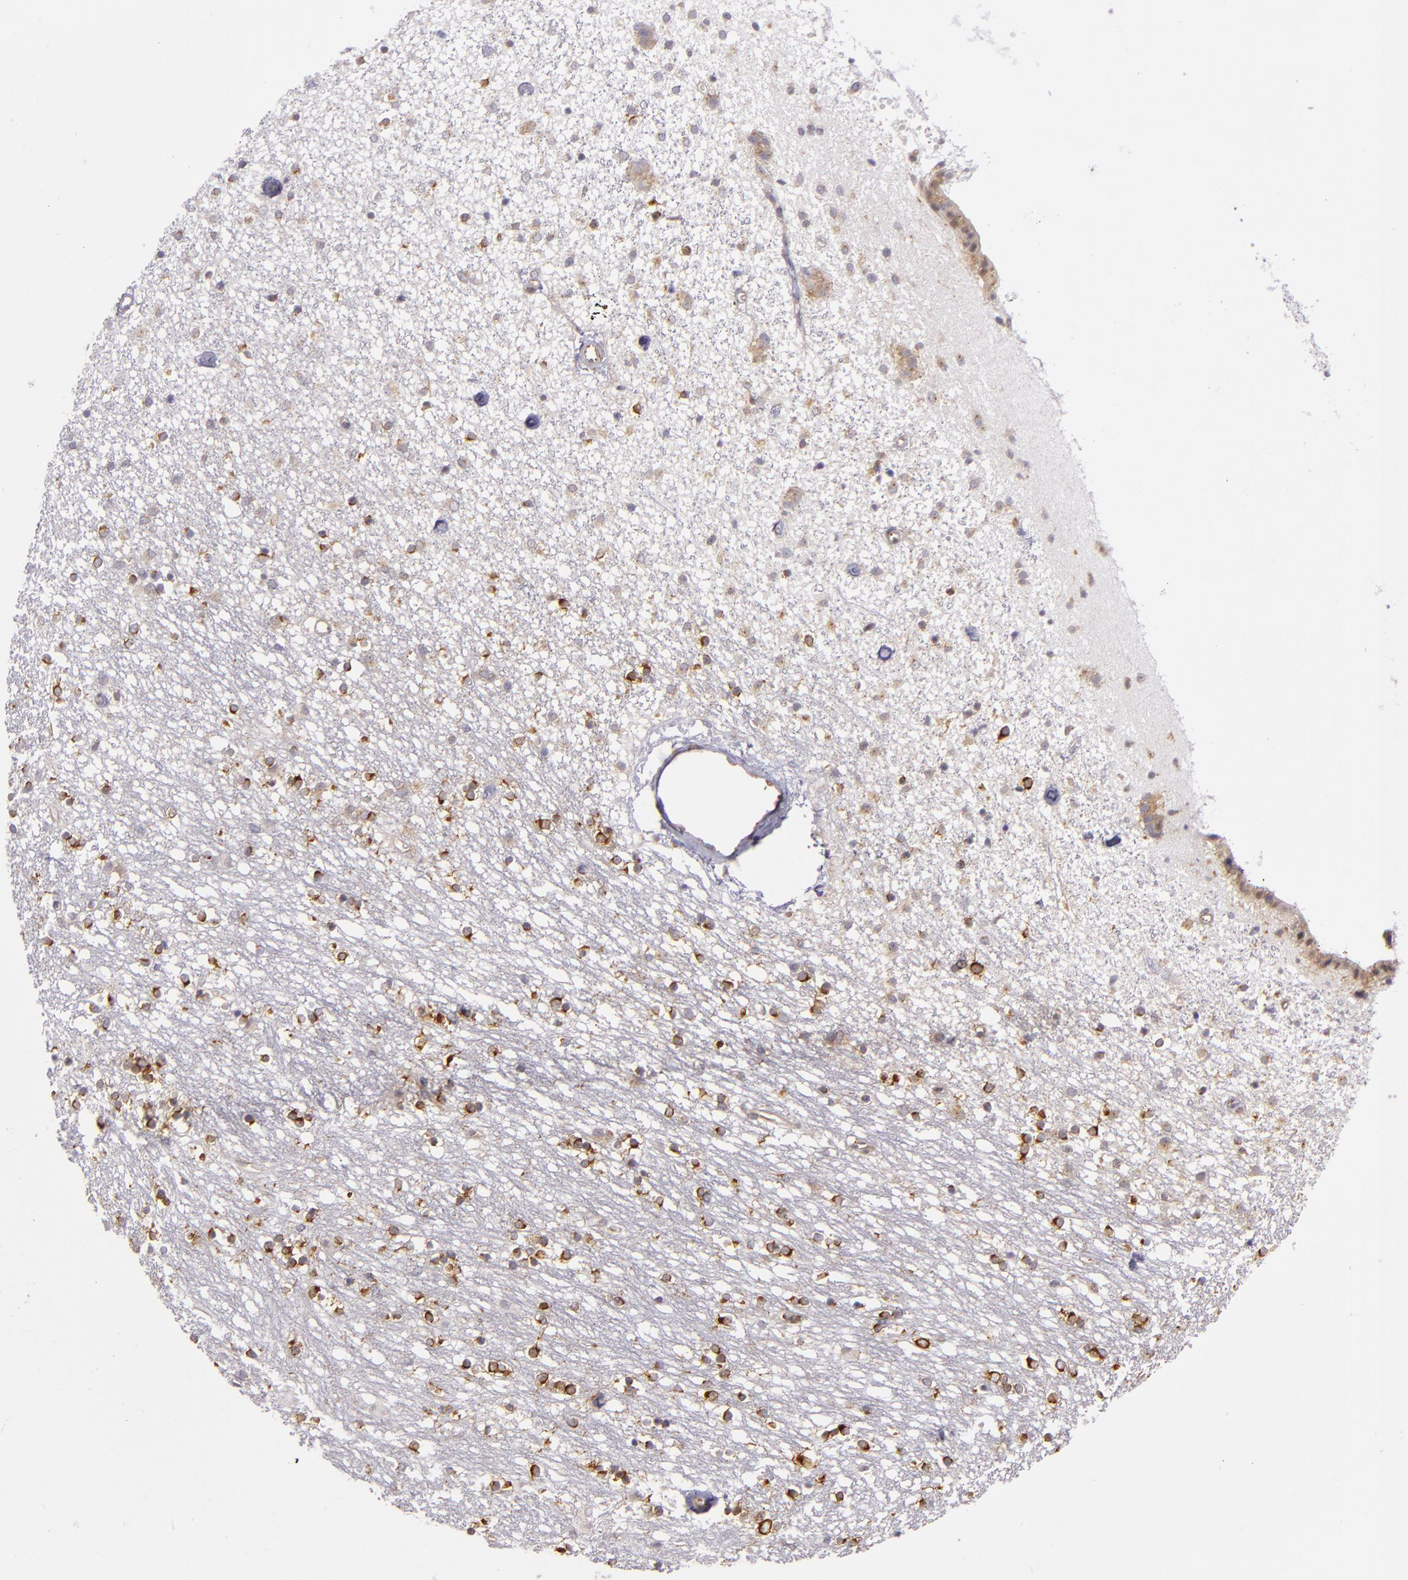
{"staining": {"intensity": "negative", "quantity": "none", "location": "none"}, "tissue": "caudate", "cell_type": "Glial cells", "image_type": "normal", "snomed": [{"axis": "morphology", "description": "Normal tissue, NOS"}, {"axis": "topography", "description": "Lateral ventricle wall"}], "caption": "A high-resolution image shows immunohistochemistry (IHC) staining of normal caudate, which shows no significant expression in glial cells.", "gene": "UPF3B", "patient": {"sex": "female", "age": 54}}